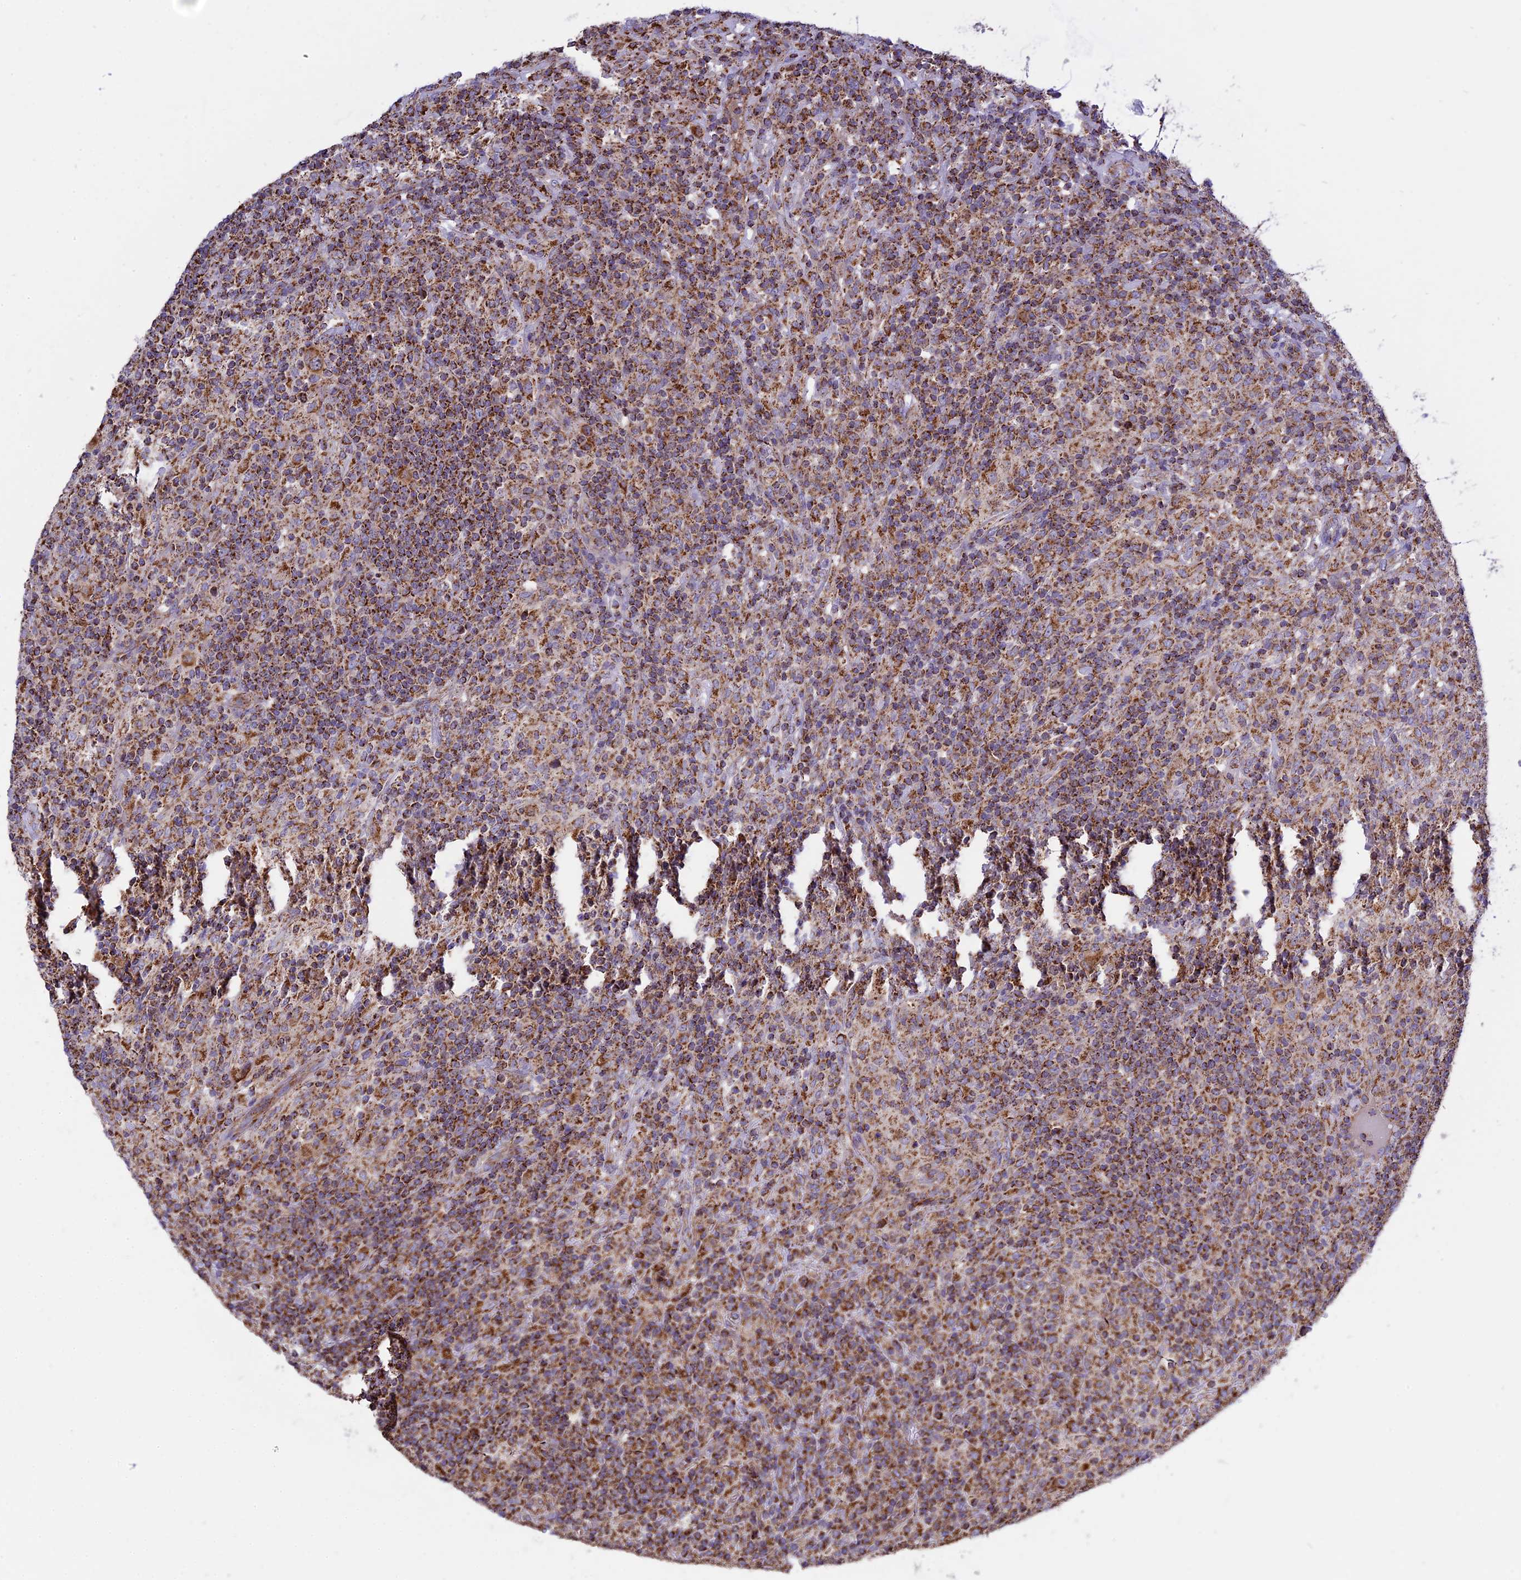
{"staining": {"intensity": "moderate", "quantity": "25%-75%", "location": "cytoplasmic/membranous"}, "tissue": "lymphoma", "cell_type": "Tumor cells", "image_type": "cancer", "snomed": [{"axis": "morphology", "description": "Hodgkin's disease, NOS"}, {"axis": "topography", "description": "Lymph node"}], "caption": "Brown immunohistochemical staining in human Hodgkin's disease demonstrates moderate cytoplasmic/membranous expression in approximately 25%-75% of tumor cells.", "gene": "TTC4", "patient": {"sex": "male", "age": 70}}